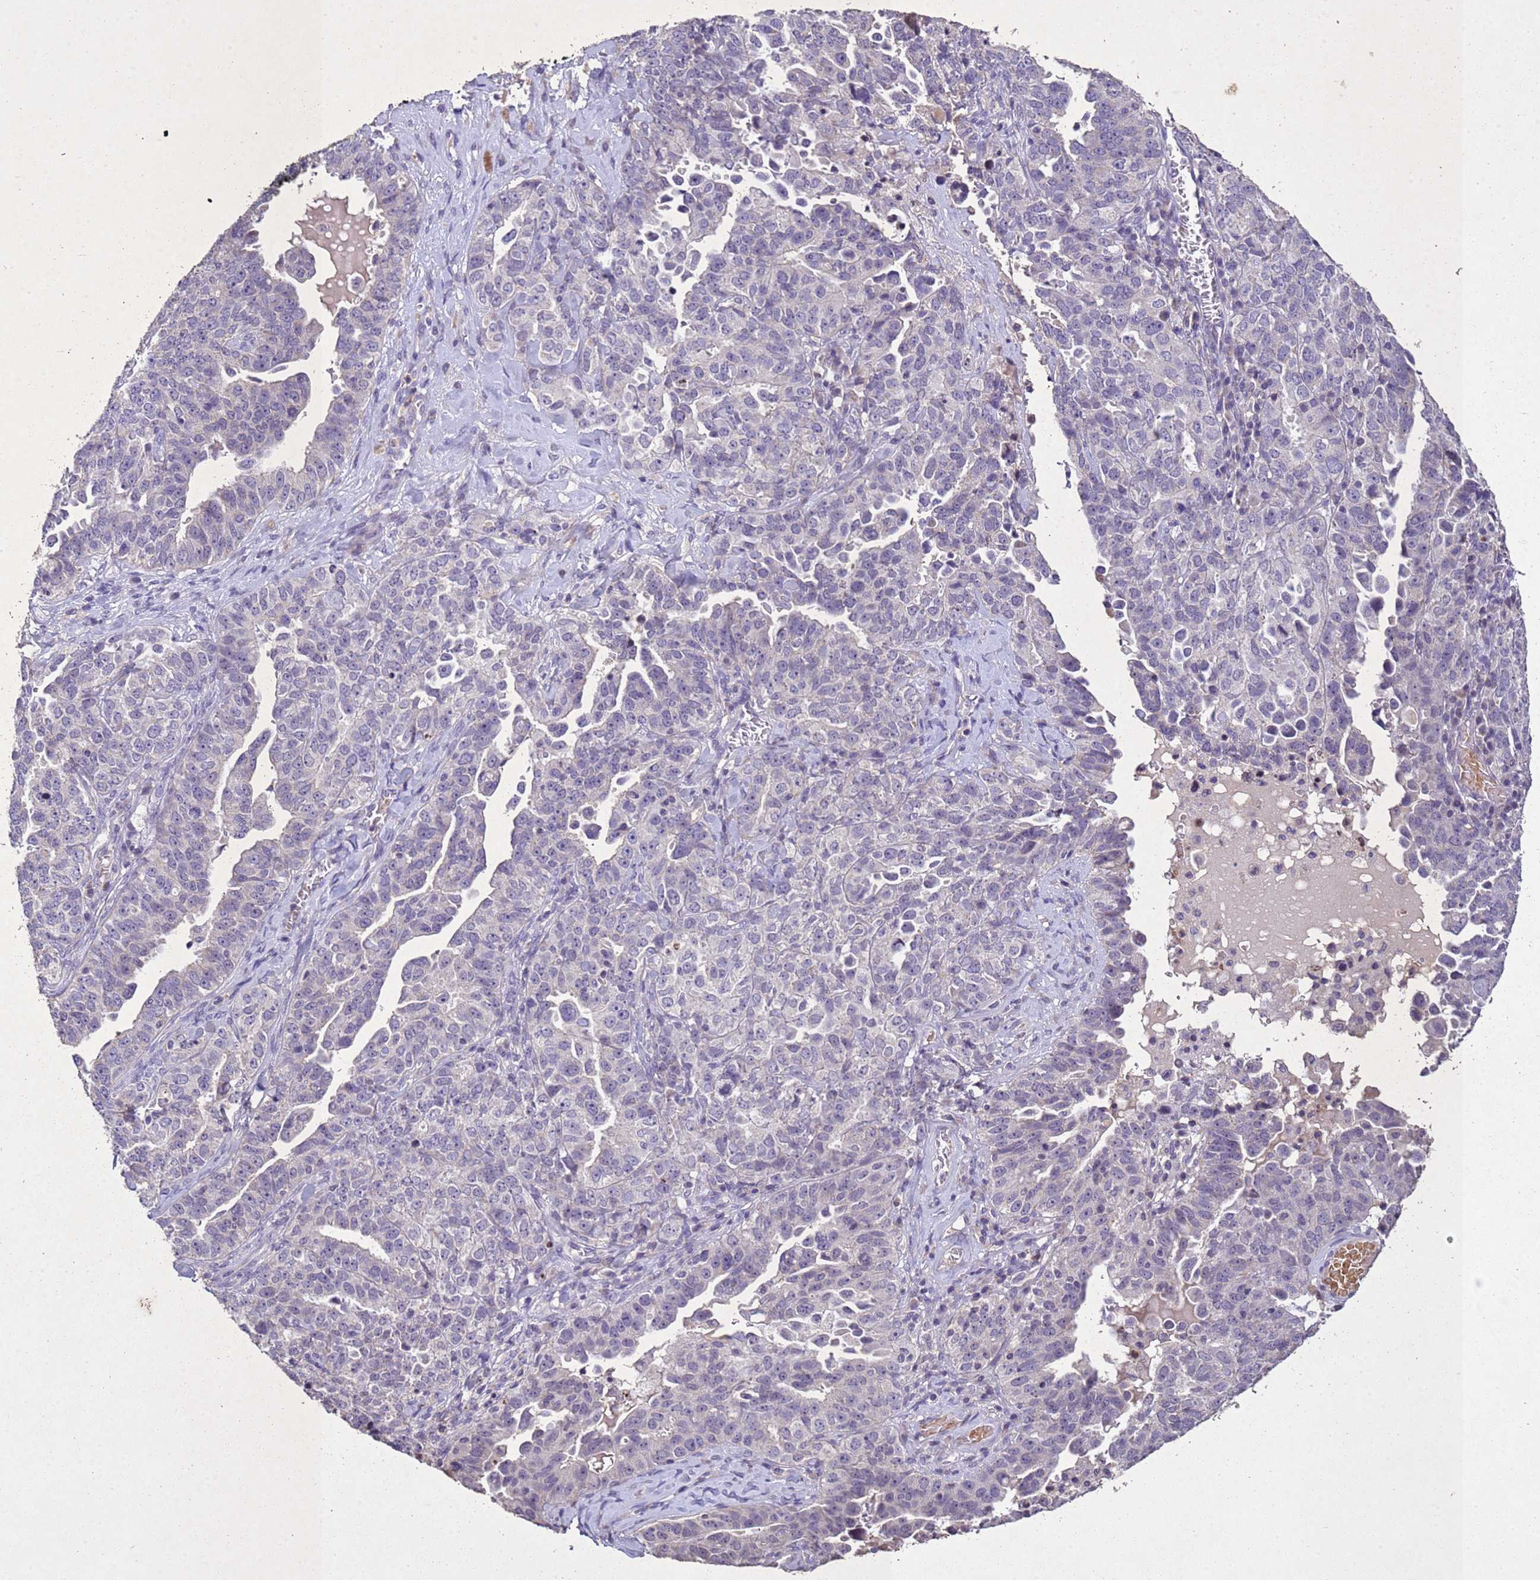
{"staining": {"intensity": "negative", "quantity": "none", "location": "none"}, "tissue": "ovarian cancer", "cell_type": "Tumor cells", "image_type": "cancer", "snomed": [{"axis": "morphology", "description": "Carcinoma, endometroid"}, {"axis": "topography", "description": "Ovary"}], "caption": "High power microscopy histopathology image of an IHC image of endometroid carcinoma (ovarian), revealing no significant positivity in tumor cells.", "gene": "NLRP11", "patient": {"sex": "female", "age": 62}}